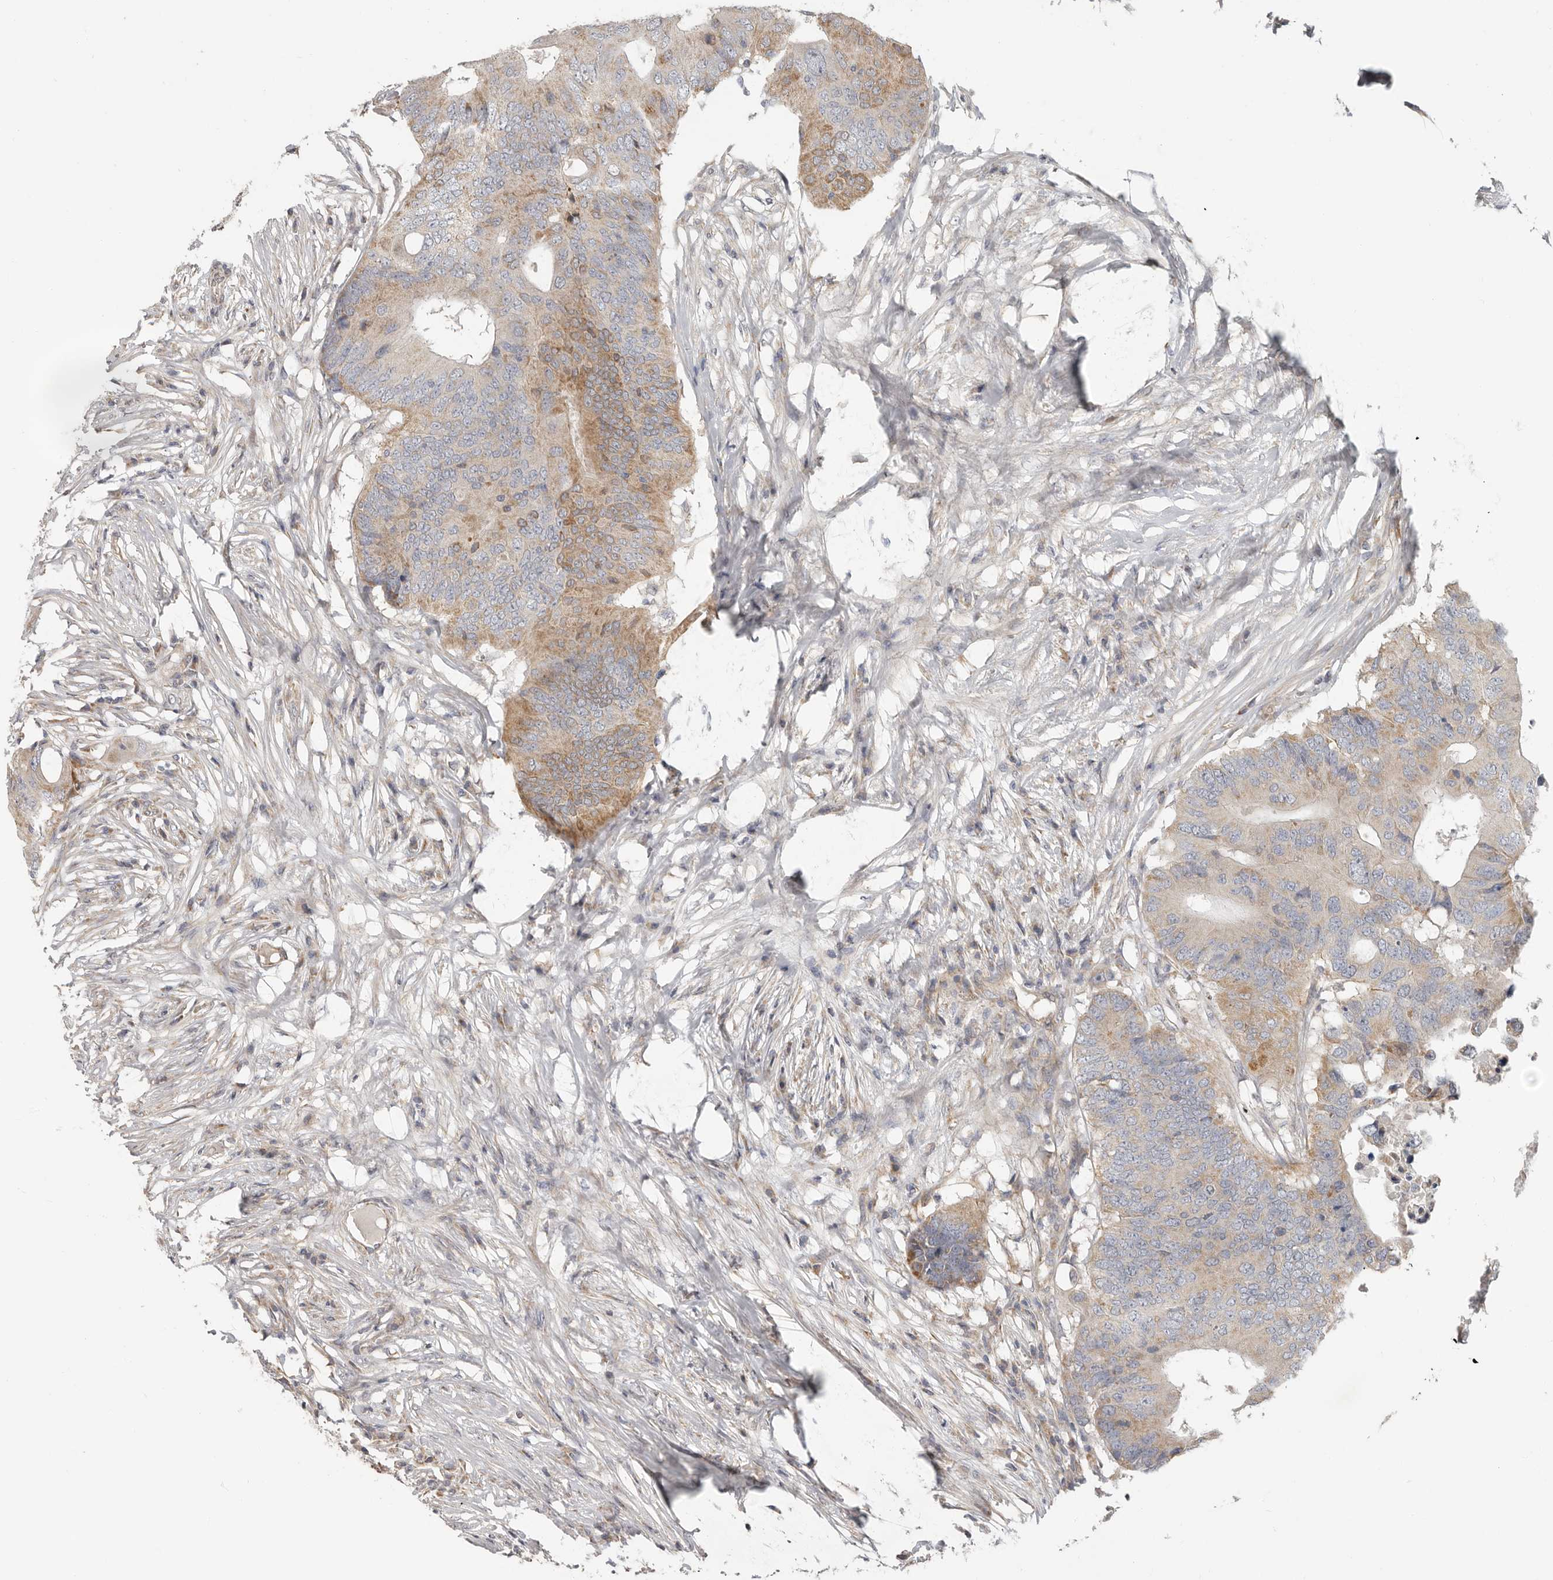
{"staining": {"intensity": "moderate", "quantity": ">75%", "location": "cytoplasmic/membranous"}, "tissue": "colorectal cancer", "cell_type": "Tumor cells", "image_type": "cancer", "snomed": [{"axis": "morphology", "description": "Adenocarcinoma, NOS"}, {"axis": "topography", "description": "Colon"}], "caption": "IHC of colorectal cancer exhibits medium levels of moderate cytoplasmic/membranous positivity in approximately >75% of tumor cells.", "gene": "UNK", "patient": {"sex": "male", "age": 71}}